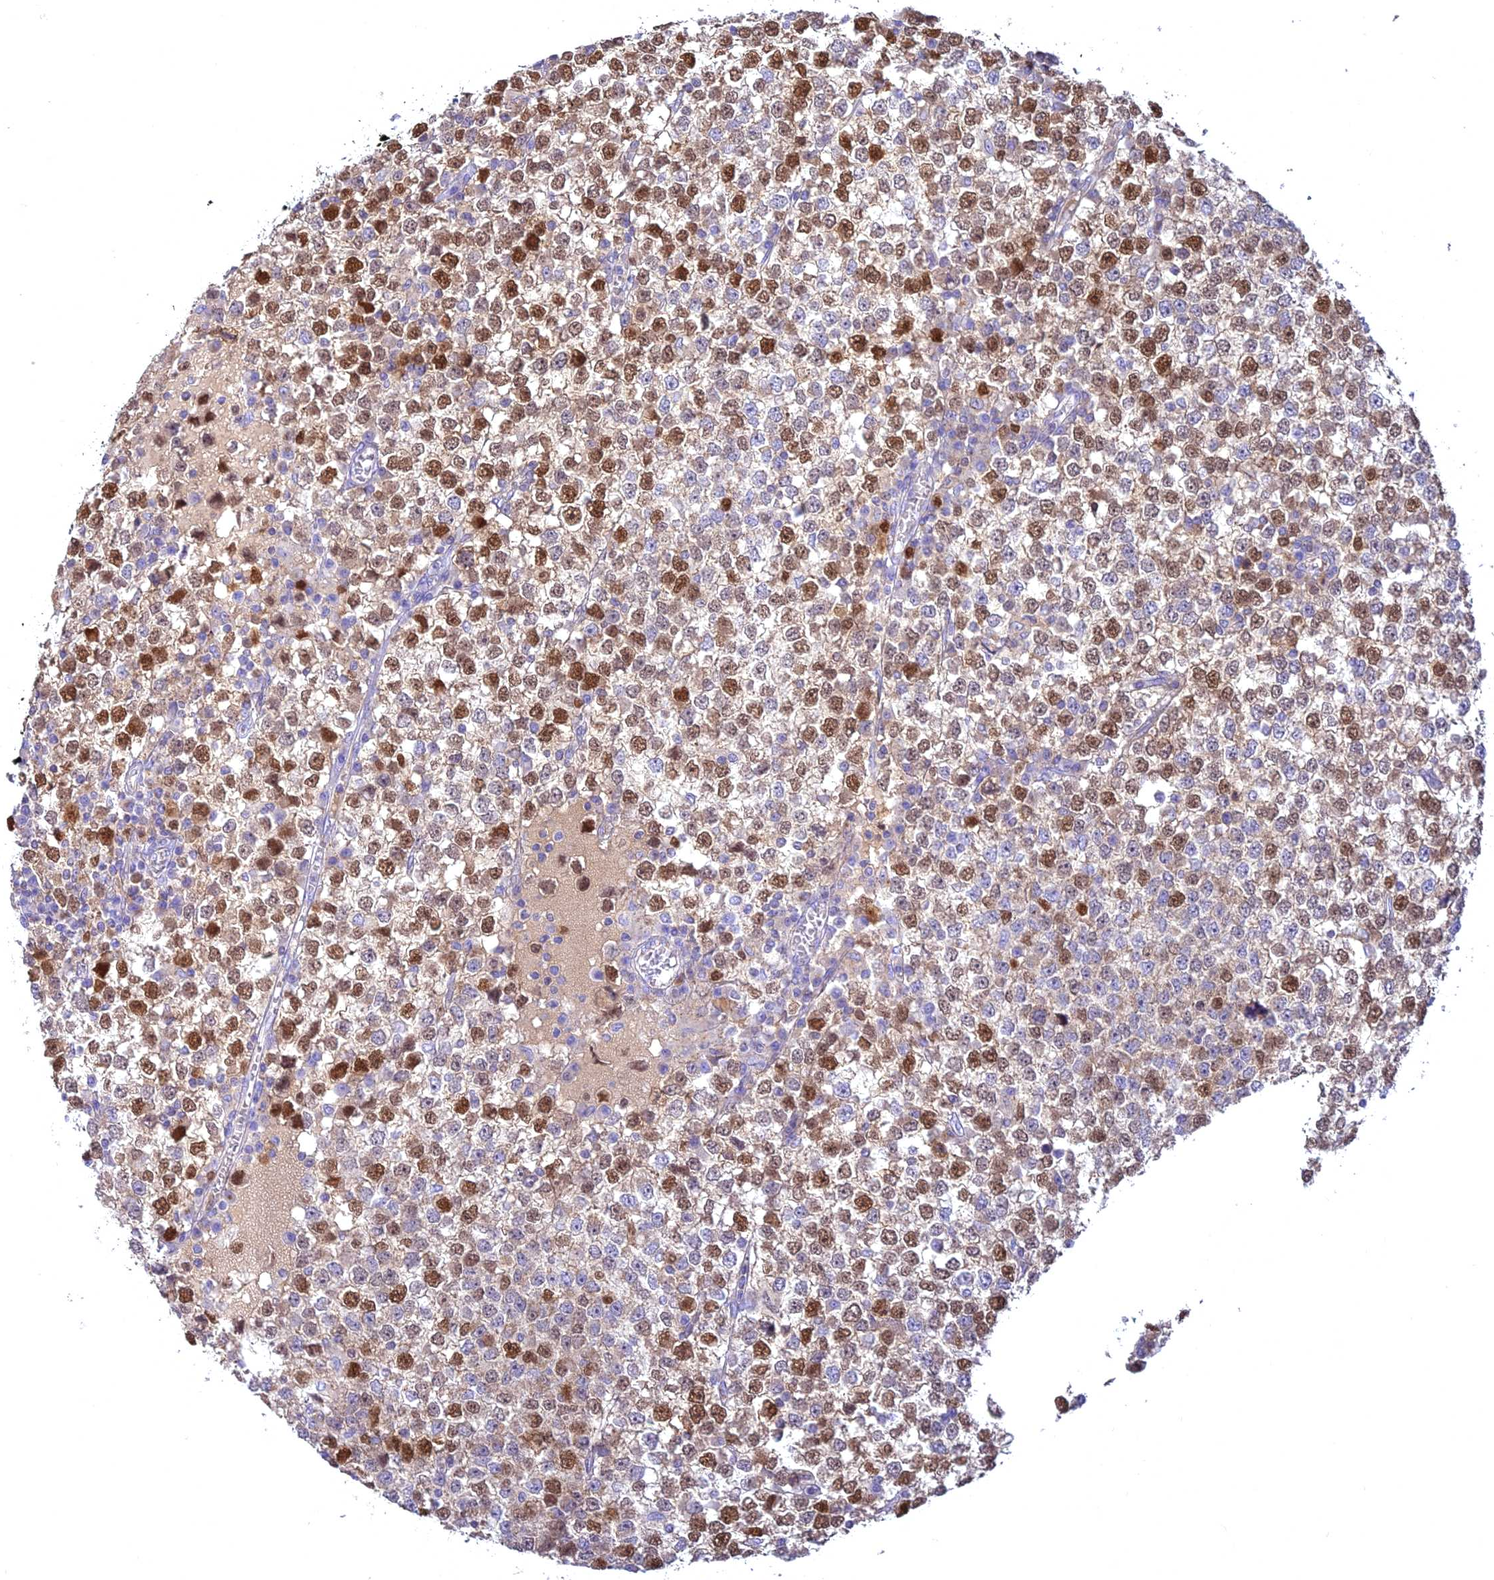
{"staining": {"intensity": "strong", "quantity": "25%-75%", "location": "nuclear"}, "tissue": "testis cancer", "cell_type": "Tumor cells", "image_type": "cancer", "snomed": [{"axis": "morphology", "description": "Seminoma, NOS"}, {"axis": "topography", "description": "Testis"}], "caption": "Testis cancer (seminoma) stained with DAB immunohistochemistry shows high levels of strong nuclear positivity in approximately 25%-75% of tumor cells.", "gene": "CENPV", "patient": {"sex": "male", "age": 65}}